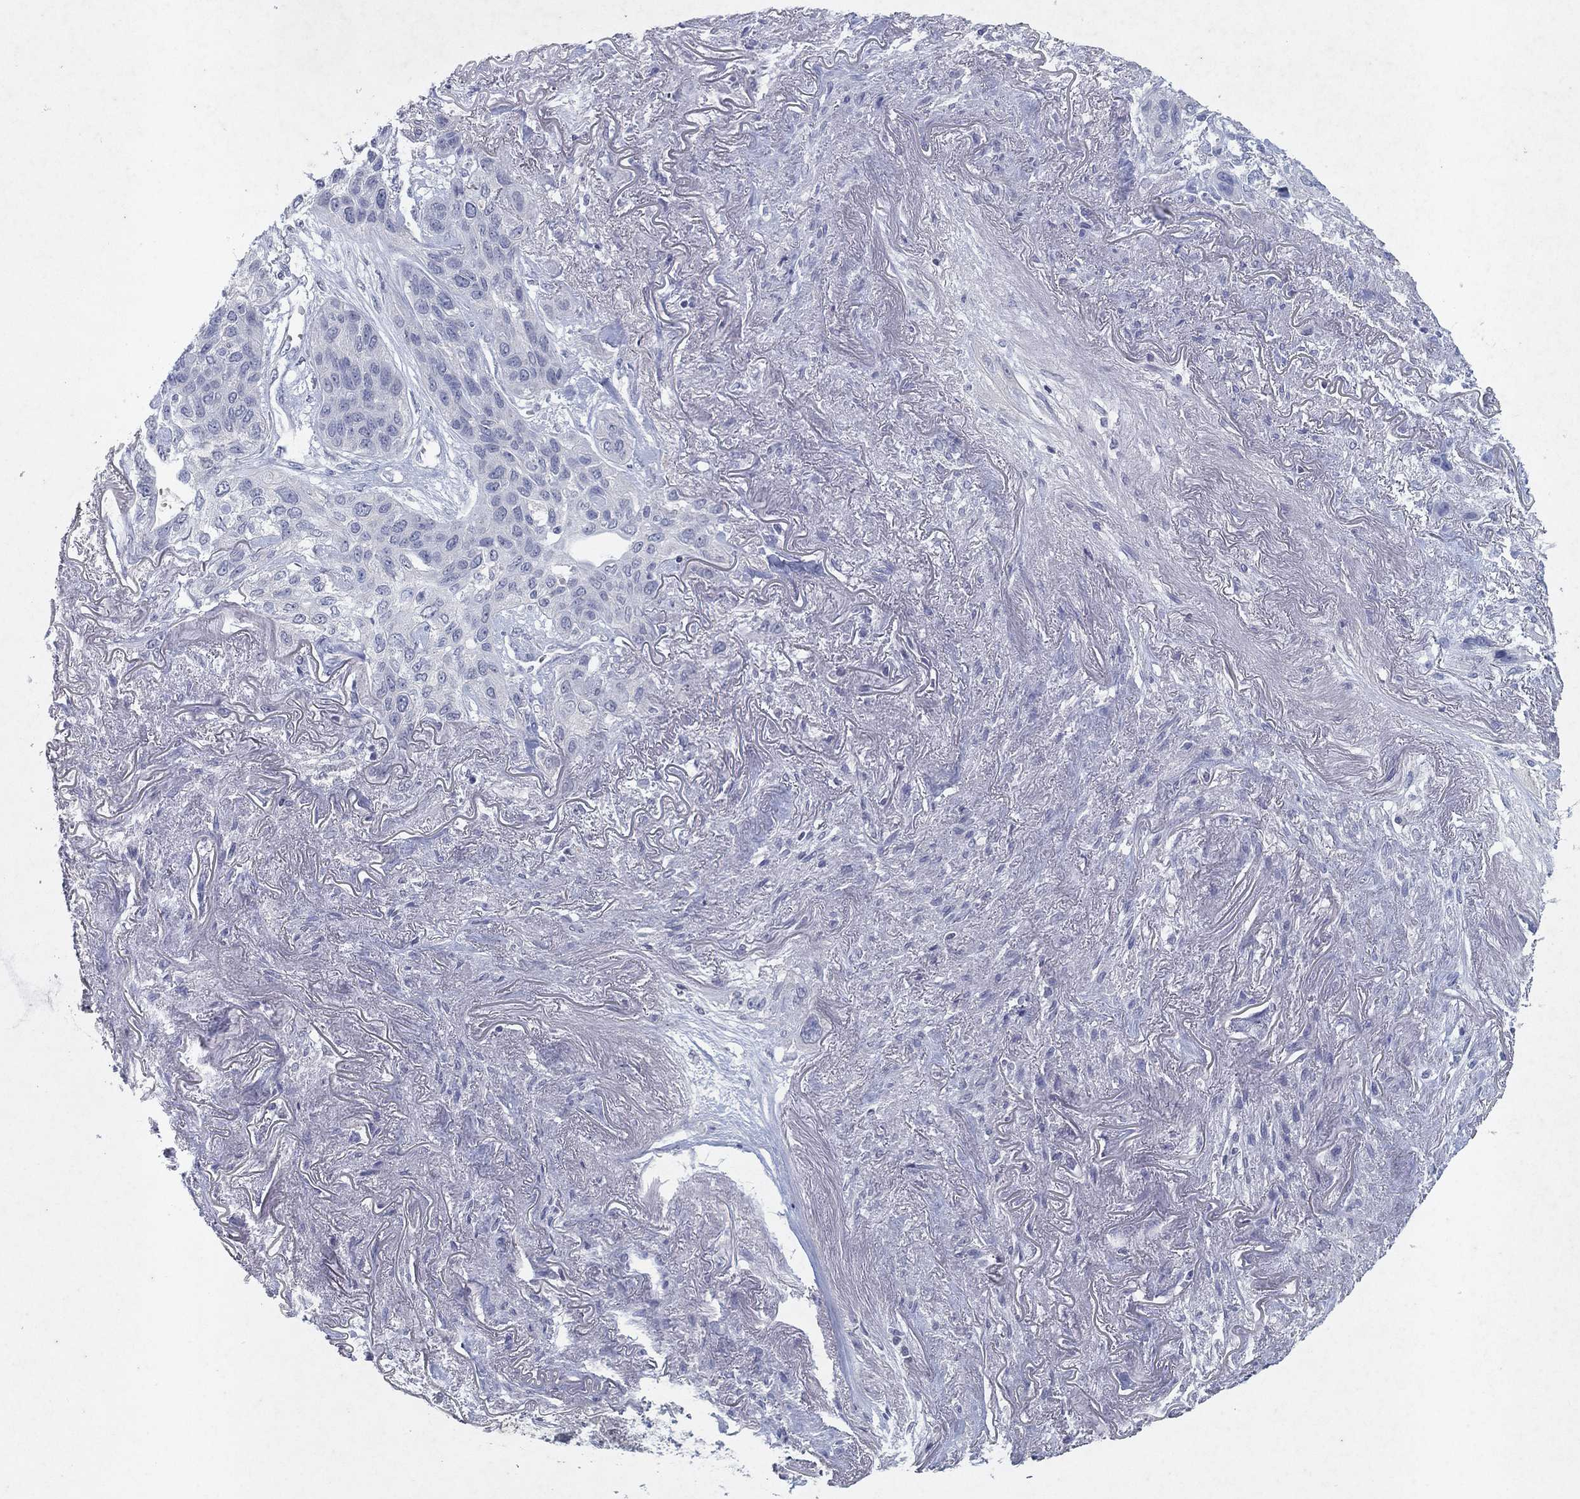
{"staining": {"intensity": "negative", "quantity": "none", "location": "none"}, "tissue": "lung cancer", "cell_type": "Tumor cells", "image_type": "cancer", "snomed": [{"axis": "morphology", "description": "Squamous cell carcinoma, NOS"}, {"axis": "topography", "description": "Lung"}], "caption": "Tumor cells are negative for protein expression in human lung cancer.", "gene": "KRT40", "patient": {"sex": "female", "age": 70}}